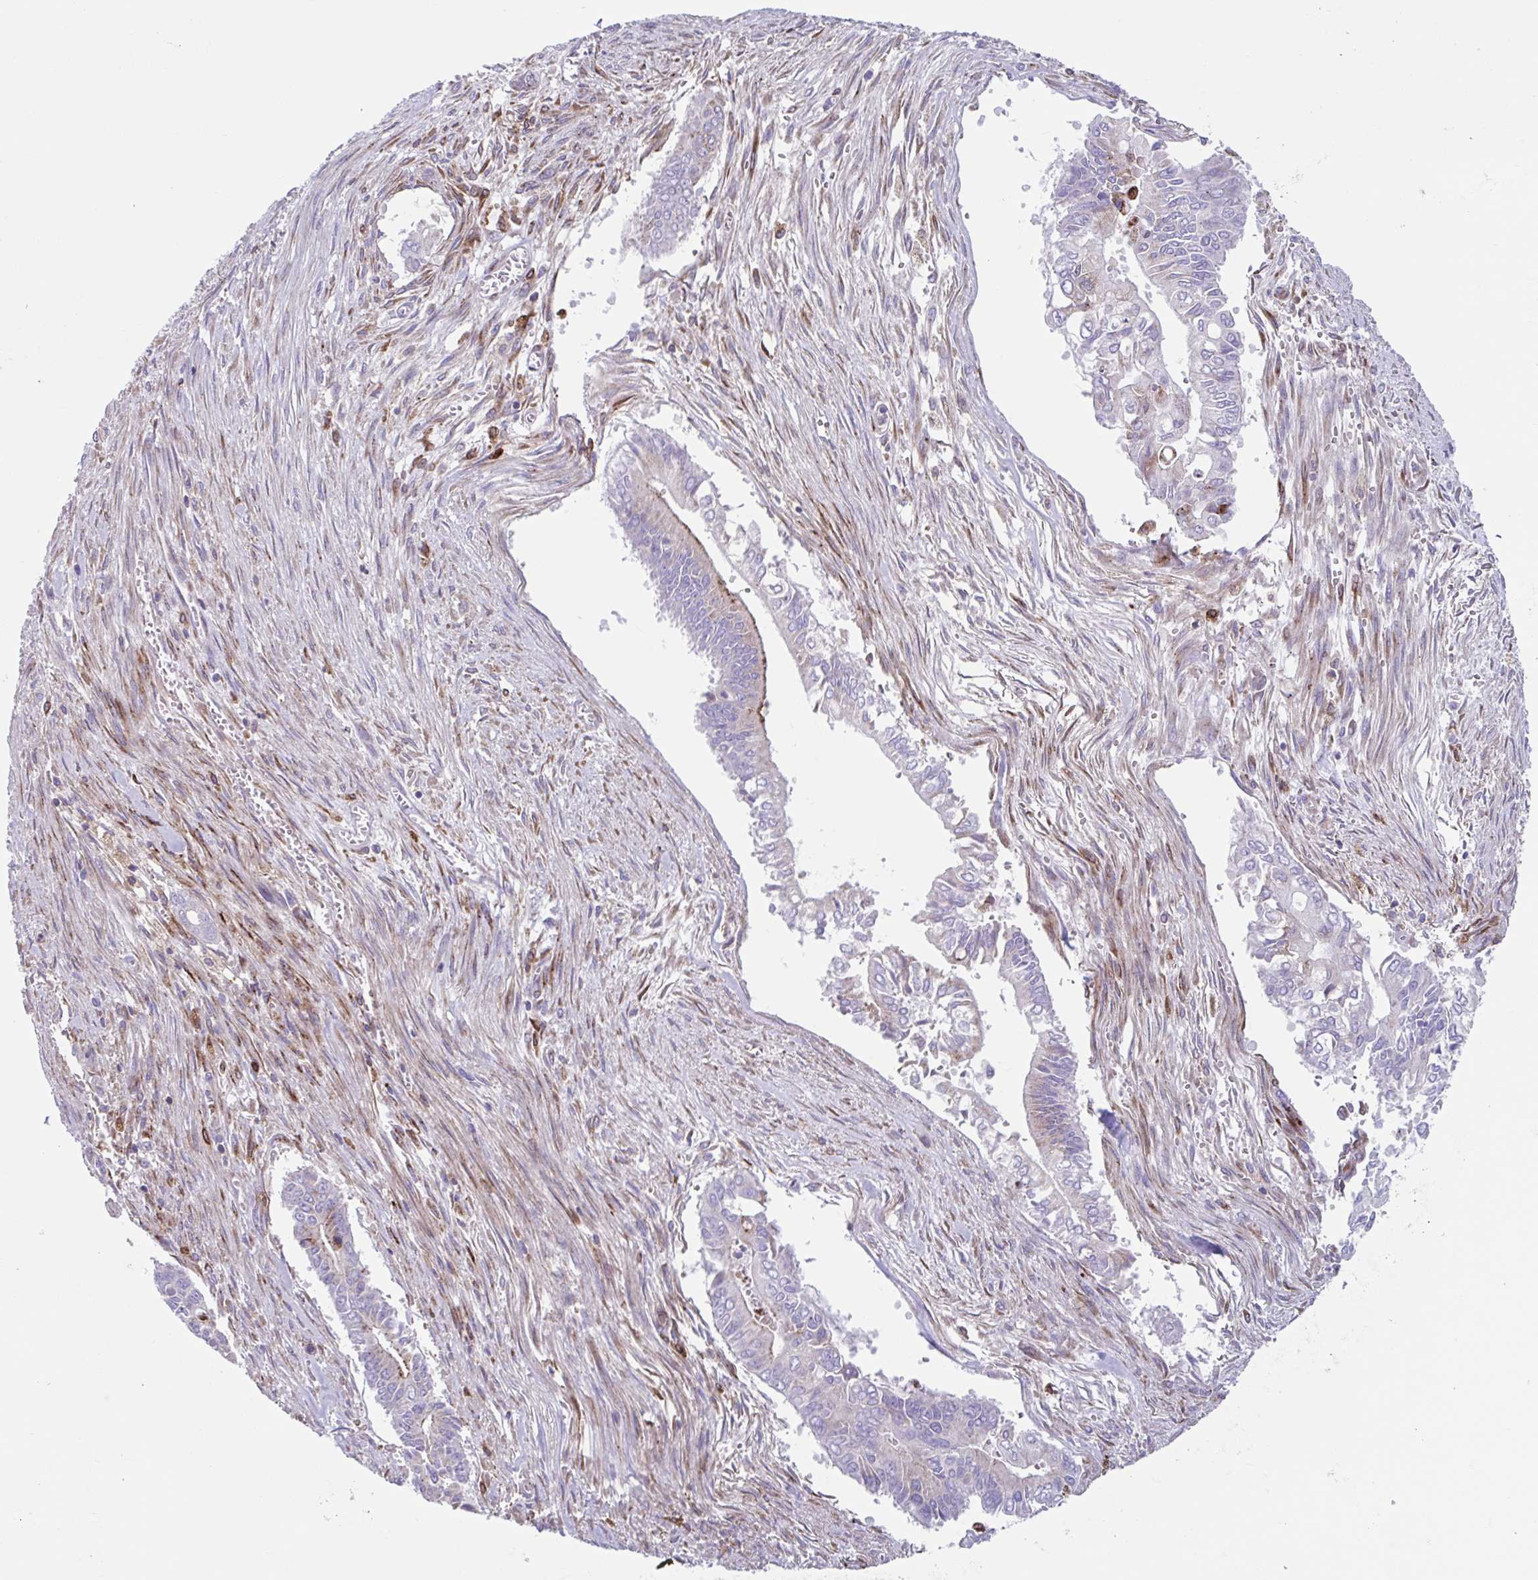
{"staining": {"intensity": "strong", "quantity": "25%-75%", "location": "cytoplasmic/membranous"}, "tissue": "pancreatic cancer", "cell_type": "Tumor cells", "image_type": "cancer", "snomed": [{"axis": "morphology", "description": "Adenocarcinoma, NOS"}, {"axis": "topography", "description": "Pancreas"}], "caption": "The micrograph reveals a brown stain indicating the presence of a protein in the cytoplasmic/membranous of tumor cells in pancreatic cancer (adenocarcinoma).", "gene": "RFK", "patient": {"sex": "male", "age": 68}}